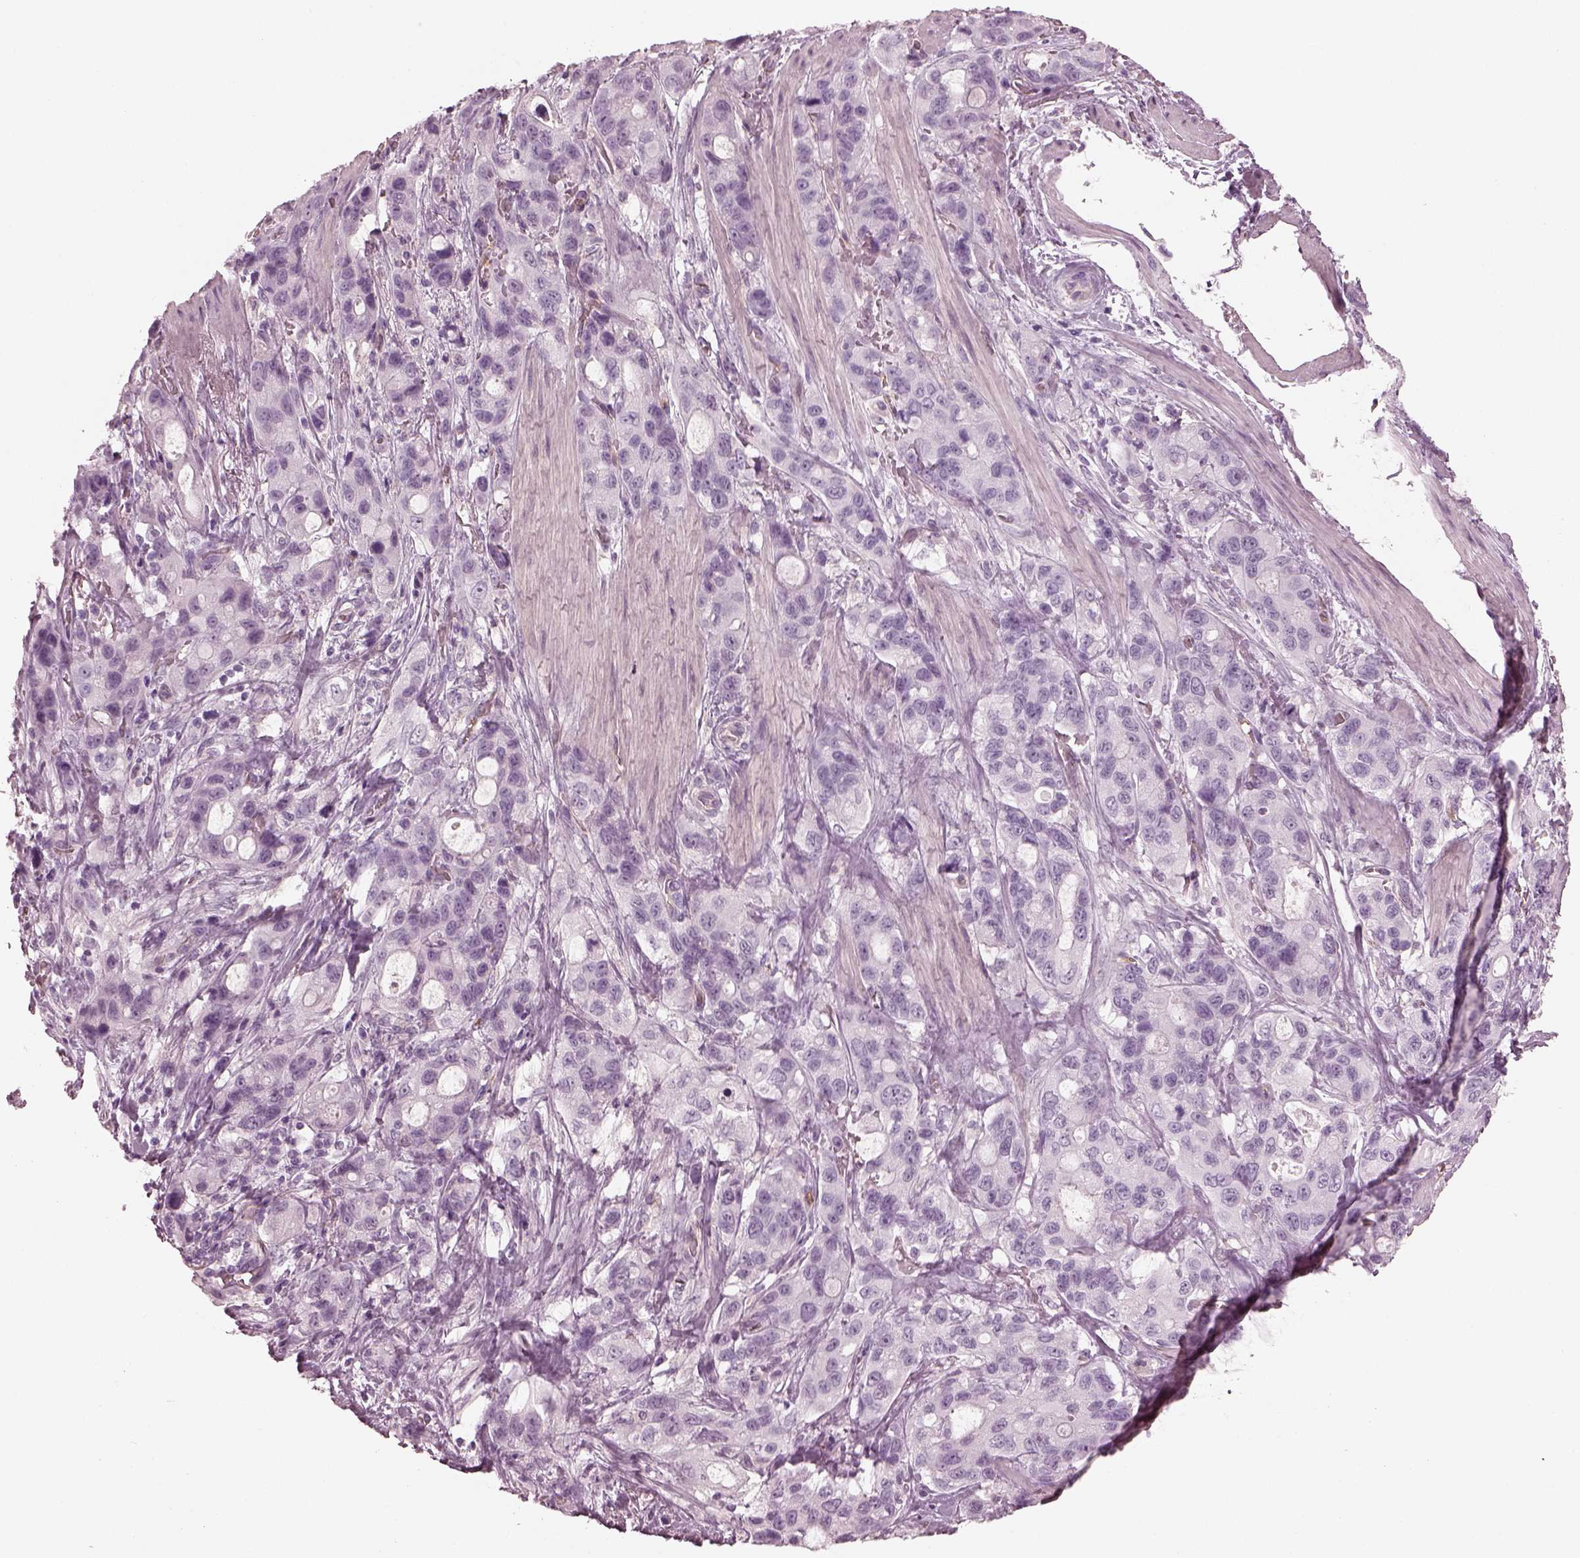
{"staining": {"intensity": "negative", "quantity": "none", "location": "none"}, "tissue": "stomach cancer", "cell_type": "Tumor cells", "image_type": "cancer", "snomed": [{"axis": "morphology", "description": "Adenocarcinoma, NOS"}, {"axis": "topography", "description": "Stomach"}], "caption": "Immunohistochemistry histopathology image of human stomach adenocarcinoma stained for a protein (brown), which exhibits no staining in tumor cells. Brightfield microscopy of immunohistochemistry stained with DAB (brown) and hematoxylin (blue), captured at high magnification.", "gene": "EIF4E1B", "patient": {"sex": "male", "age": 63}}